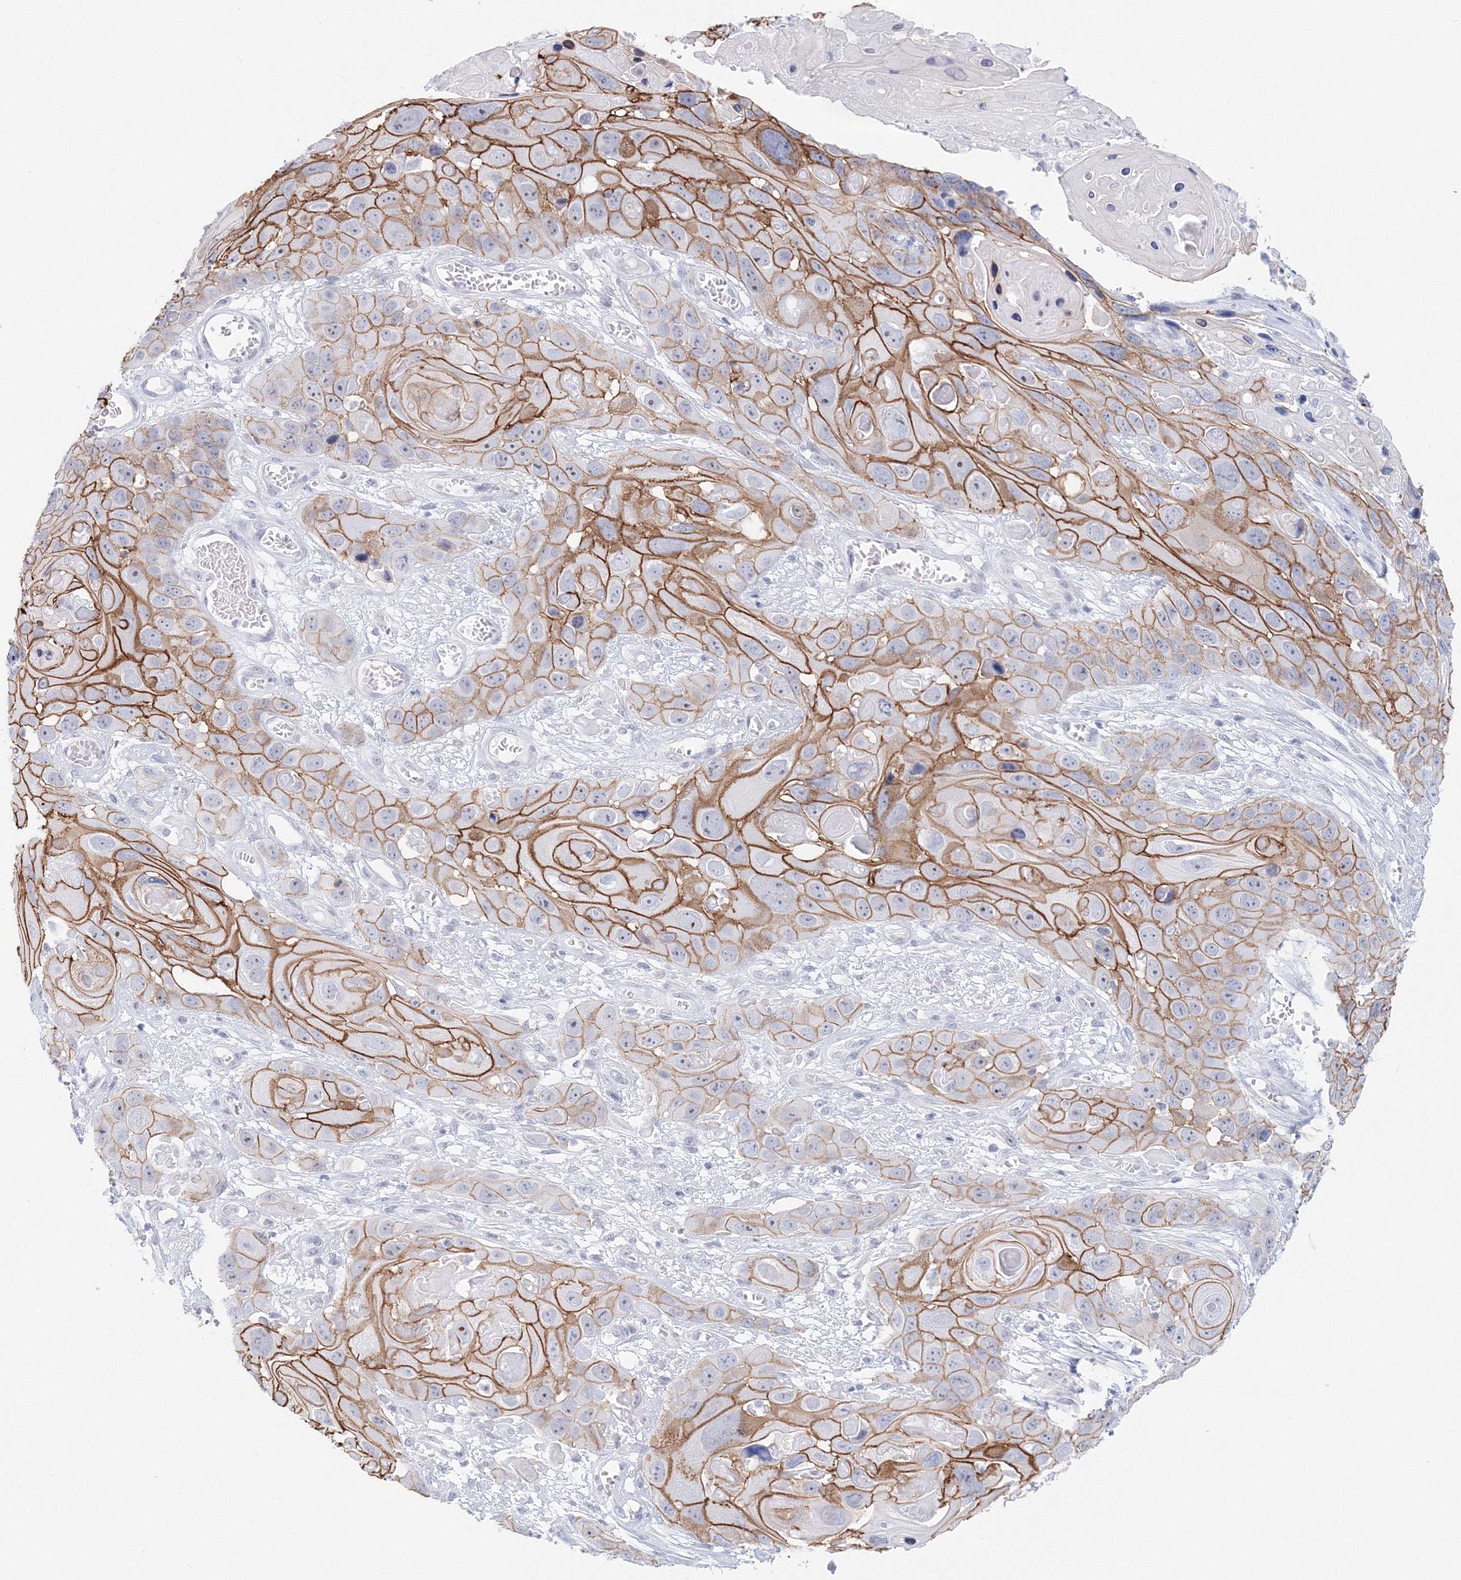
{"staining": {"intensity": "moderate", "quantity": ">75%", "location": "cytoplasmic/membranous"}, "tissue": "skin cancer", "cell_type": "Tumor cells", "image_type": "cancer", "snomed": [{"axis": "morphology", "description": "Squamous cell carcinoma, NOS"}, {"axis": "topography", "description": "Skin"}], "caption": "High-magnification brightfield microscopy of skin squamous cell carcinoma stained with DAB (brown) and counterstained with hematoxylin (blue). tumor cells exhibit moderate cytoplasmic/membranous expression is appreciated in about>75% of cells.", "gene": "VSIG1", "patient": {"sex": "male", "age": 55}}